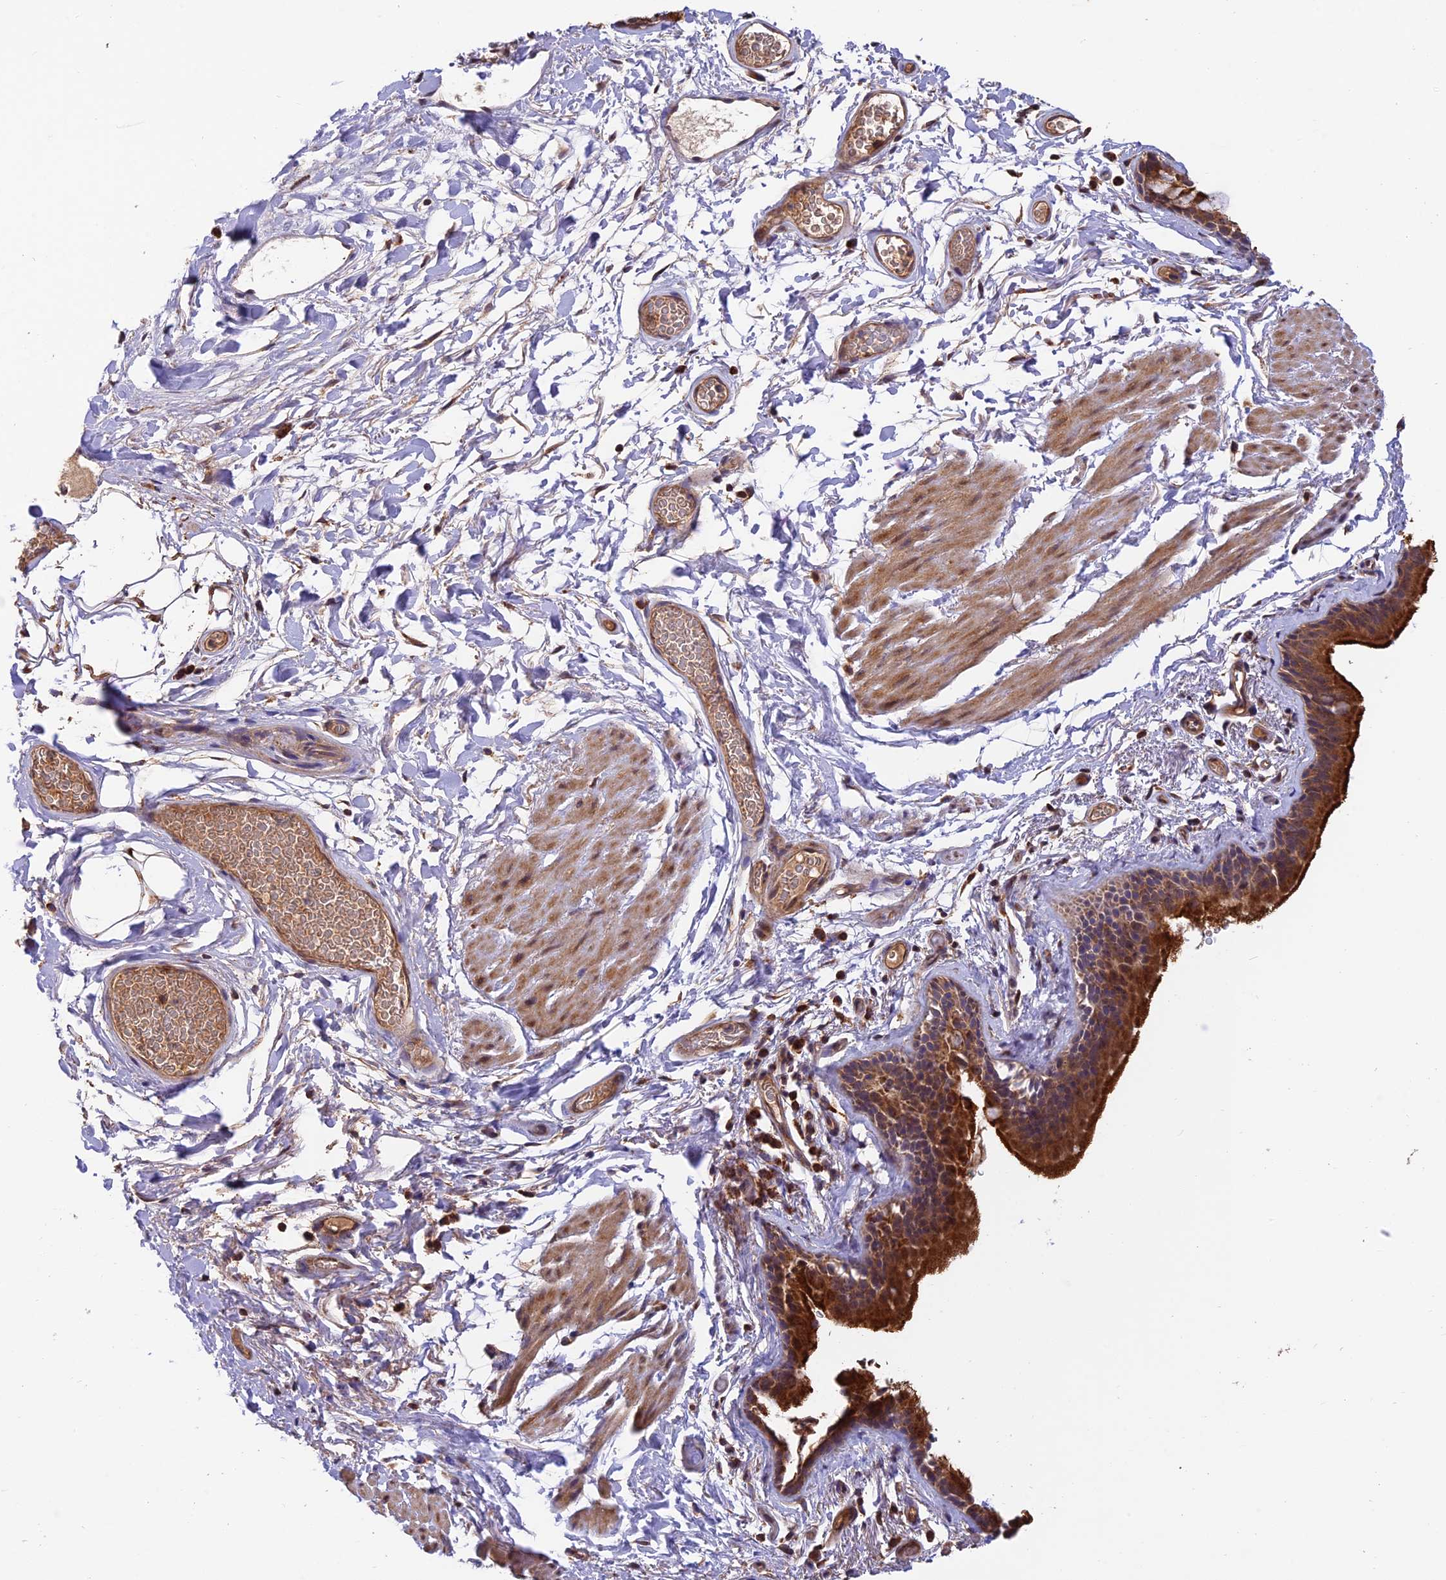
{"staining": {"intensity": "strong", "quantity": ">75%", "location": "cytoplasmic/membranous"}, "tissue": "bronchus", "cell_type": "Respiratory epithelial cells", "image_type": "normal", "snomed": [{"axis": "morphology", "description": "Normal tissue, NOS"}, {"axis": "topography", "description": "Cartilage tissue"}], "caption": "A micrograph of human bronchus stained for a protein reveals strong cytoplasmic/membranous brown staining in respiratory epithelial cells. The staining was performed using DAB (3,3'-diaminobenzidine) to visualize the protein expression in brown, while the nuclei were stained in blue with hematoxylin (Magnification: 20x).", "gene": "MNS1", "patient": {"sex": "male", "age": 63}}